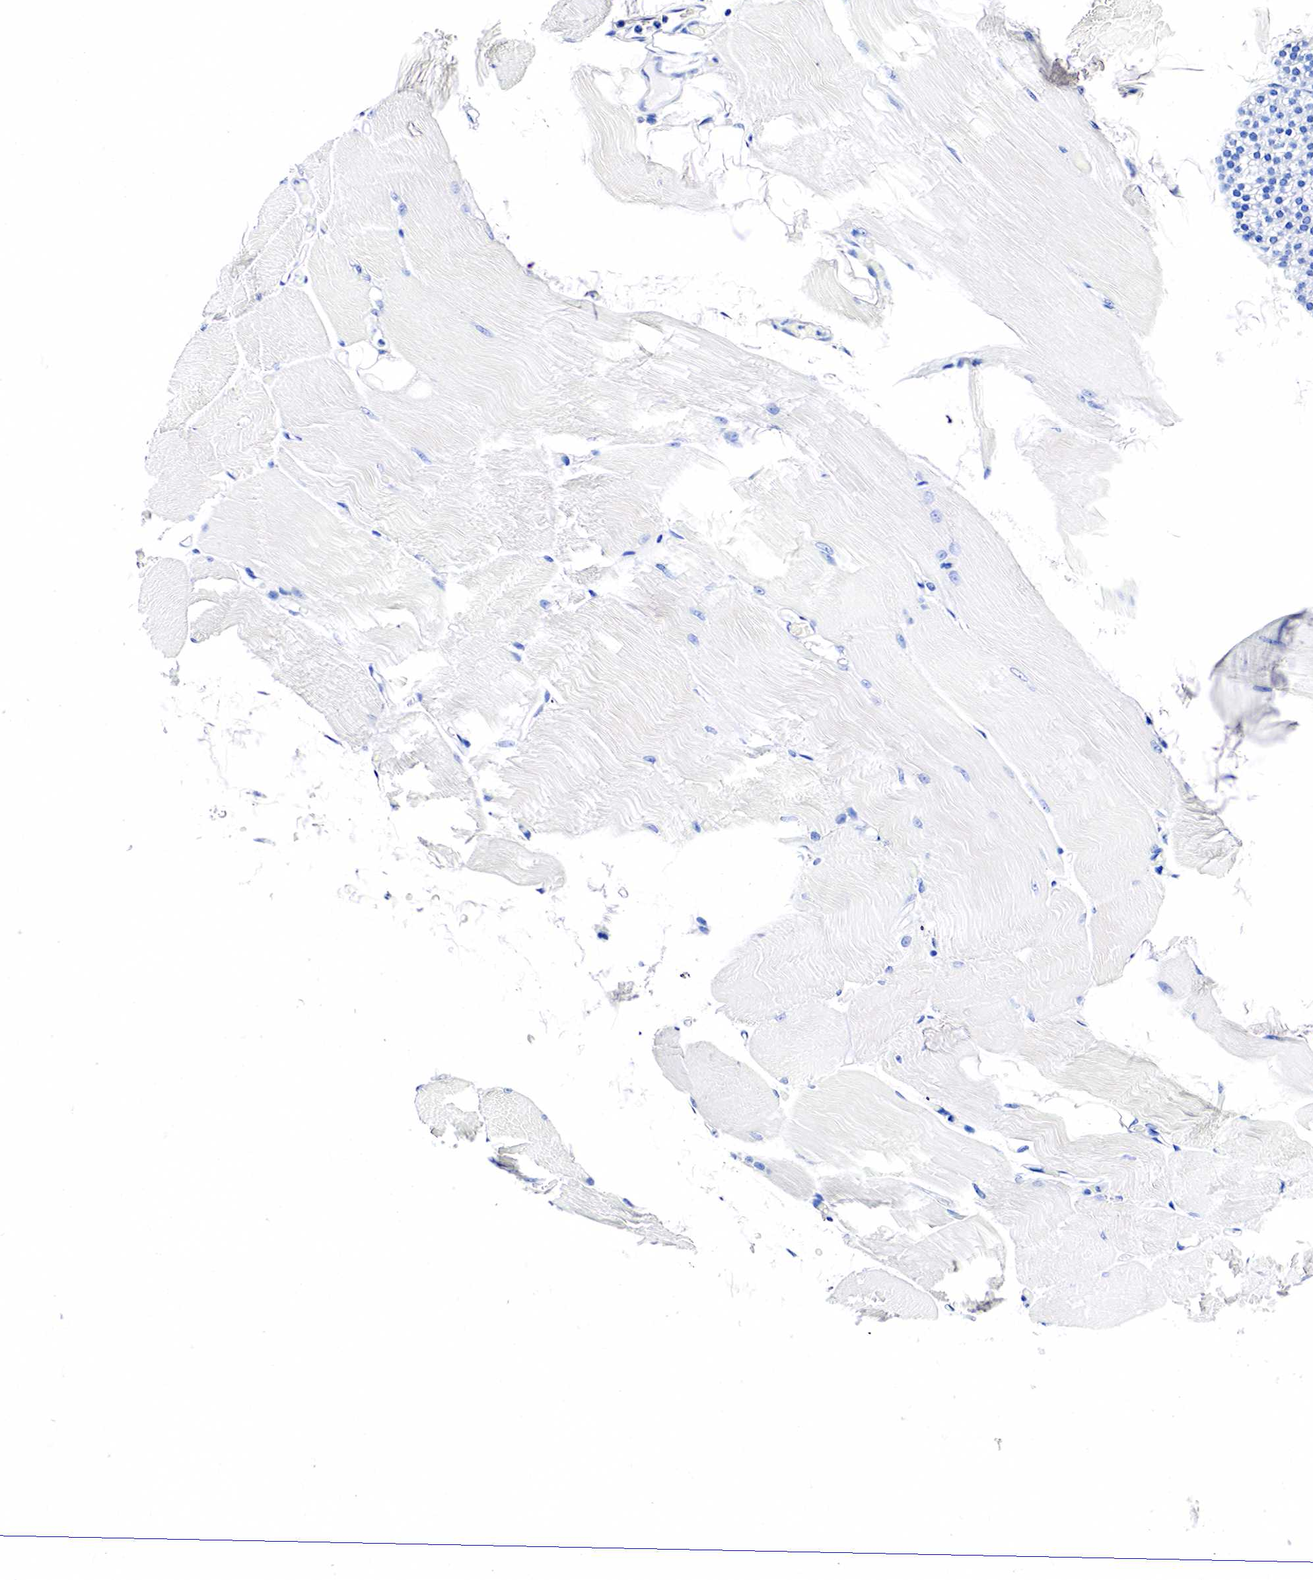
{"staining": {"intensity": "negative", "quantity": "none", "location": "none"}, "tissue": "skeletal muscle", "cell_type": "Myocytes", "image_type": "normal", "snomed": [{"axis": "morphology", "description": "Normal tissue, NOS"}, {"axis": "topography", "description": "Skeletal muscle"}, {"axis": "topography", "description": "Parathyroid gland"}], "caption": "Protein analysis of normal skeletal muscle reveals no significant positivity in myocytes. The staining was performed using DAB (3,3'-diaminobenzidine) to visualize the protein expression in brown, while the nuclei were stained in blue with hematoxylin (Magnification: 20x).", "gene": "GCG", "patient": {"sex": "female", "age": 37}}